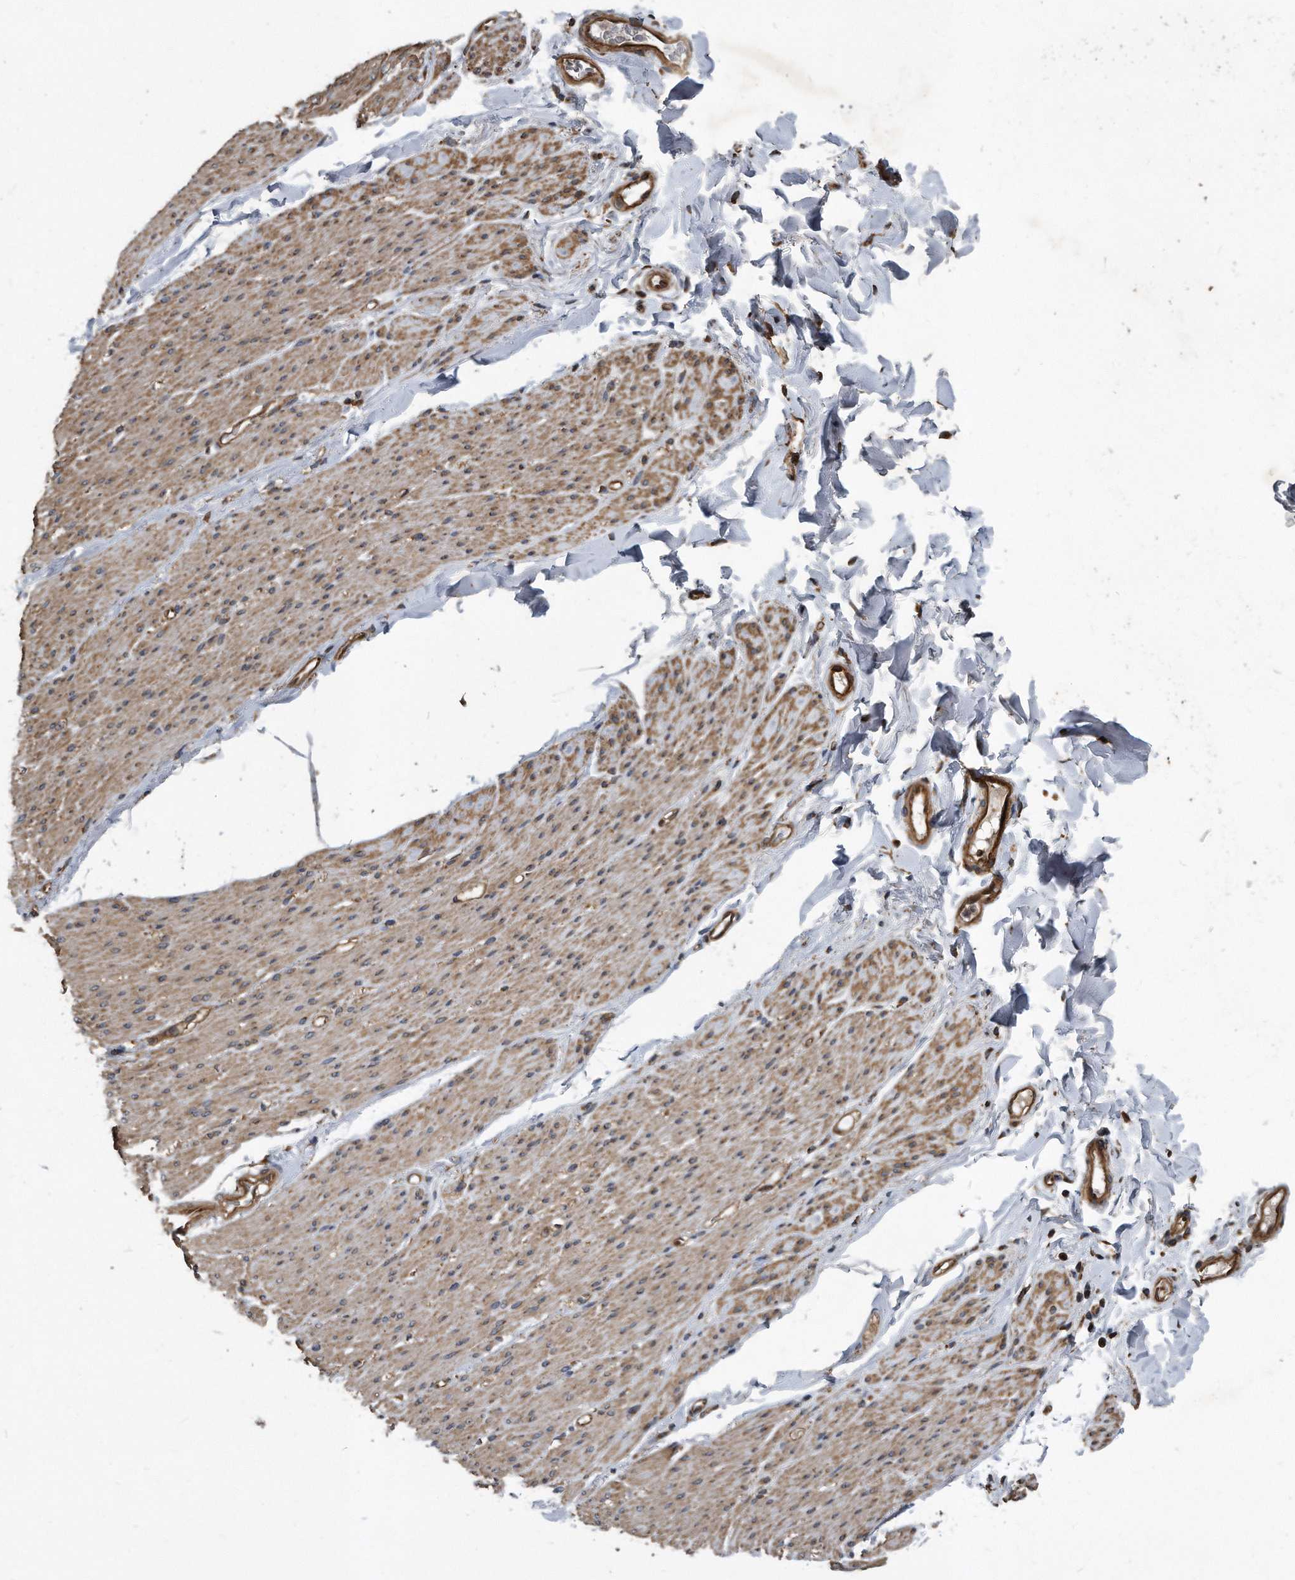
{"staining": {"intensity": "weak", "quantity": ">75%", "location": "cytoplasmic/membranous"}, "tissue": "smooth muscle", "cell_type": "Smooth muscle cells", "image_type": "normal", "snomed": [{"axis": "morphology", "description": "Normal tissue, NOS"}, {"axis": "topography", "description": "Colon"}, {"axis": "topography", "description": "Peripheral nerve tissue"}], "caption": "Unremarkable smooth muscle was stained to show a protein in brown. There is low levels of weak cytoplasmic/membranous expression in approximately >75% of smooth muscle cells. (DAB (3,3'-diaminobenzidine) IHC, brown staining for protein, blue staining for nuclei).", "gene": "FAM136A", "patient": {"sex": "female", "age": 61}}